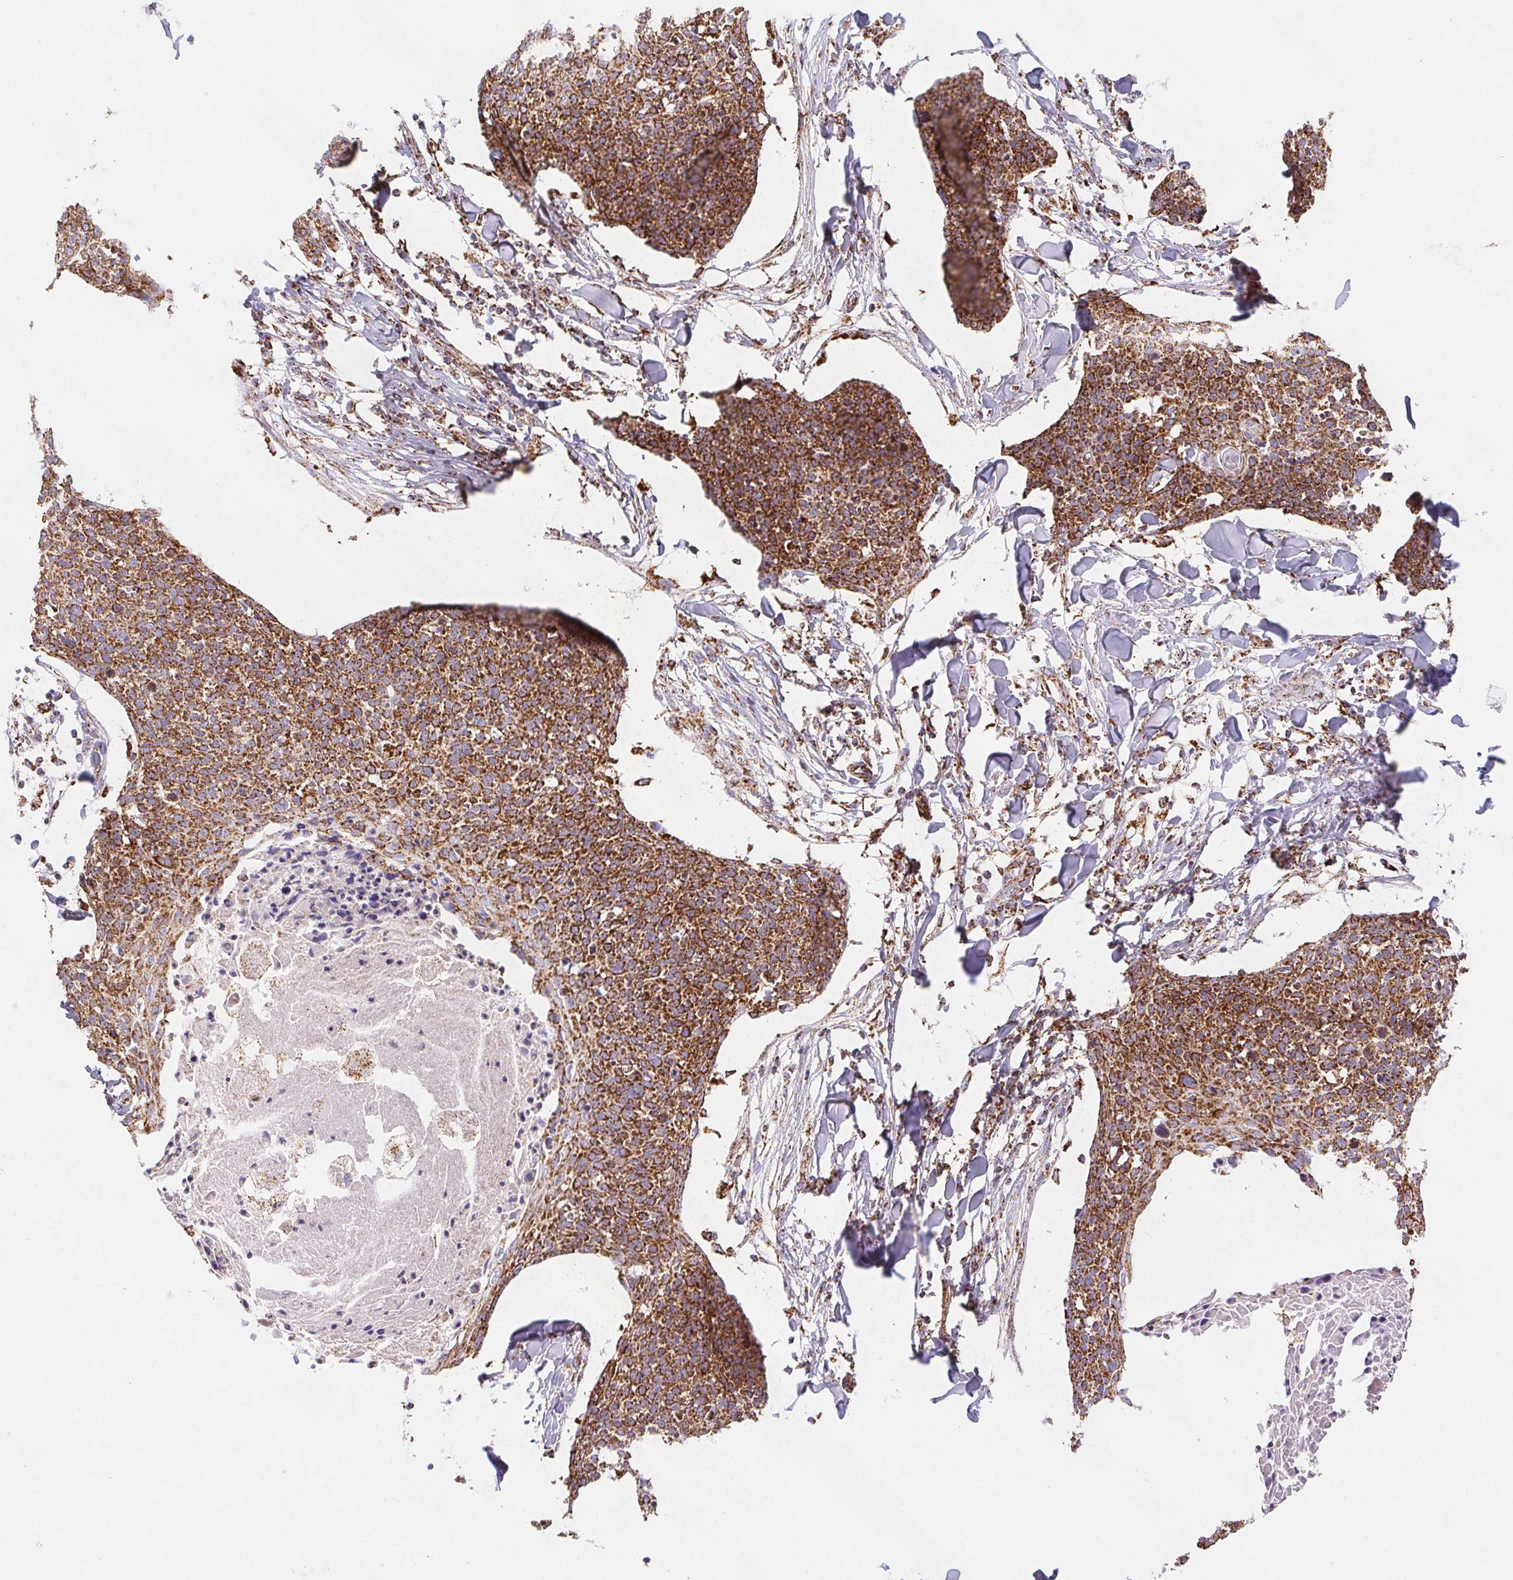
{"staining": {"intensity": "strong", "quantity": ">75%", "location": "cytoplasmic/membranous"}, "tissue": "skin cancer", "cell_type": "Tumor cells", "image_type": "cancer", "snomed": [{"axis": "morphology", "description": "Squamous cell carcinoma, NOS"}, {"axis": "topography", "description": "Skin"}, {"axis": "topography", "description": "Vulva"}], "caption": "A histopathology image of human skin cancer stained for a protein demonstrates strong cytoplasmic/membranous brown staining in tumor cells.", "gene": "NIPSNAP2", "patient": {"sex": "female", "age": 75}}